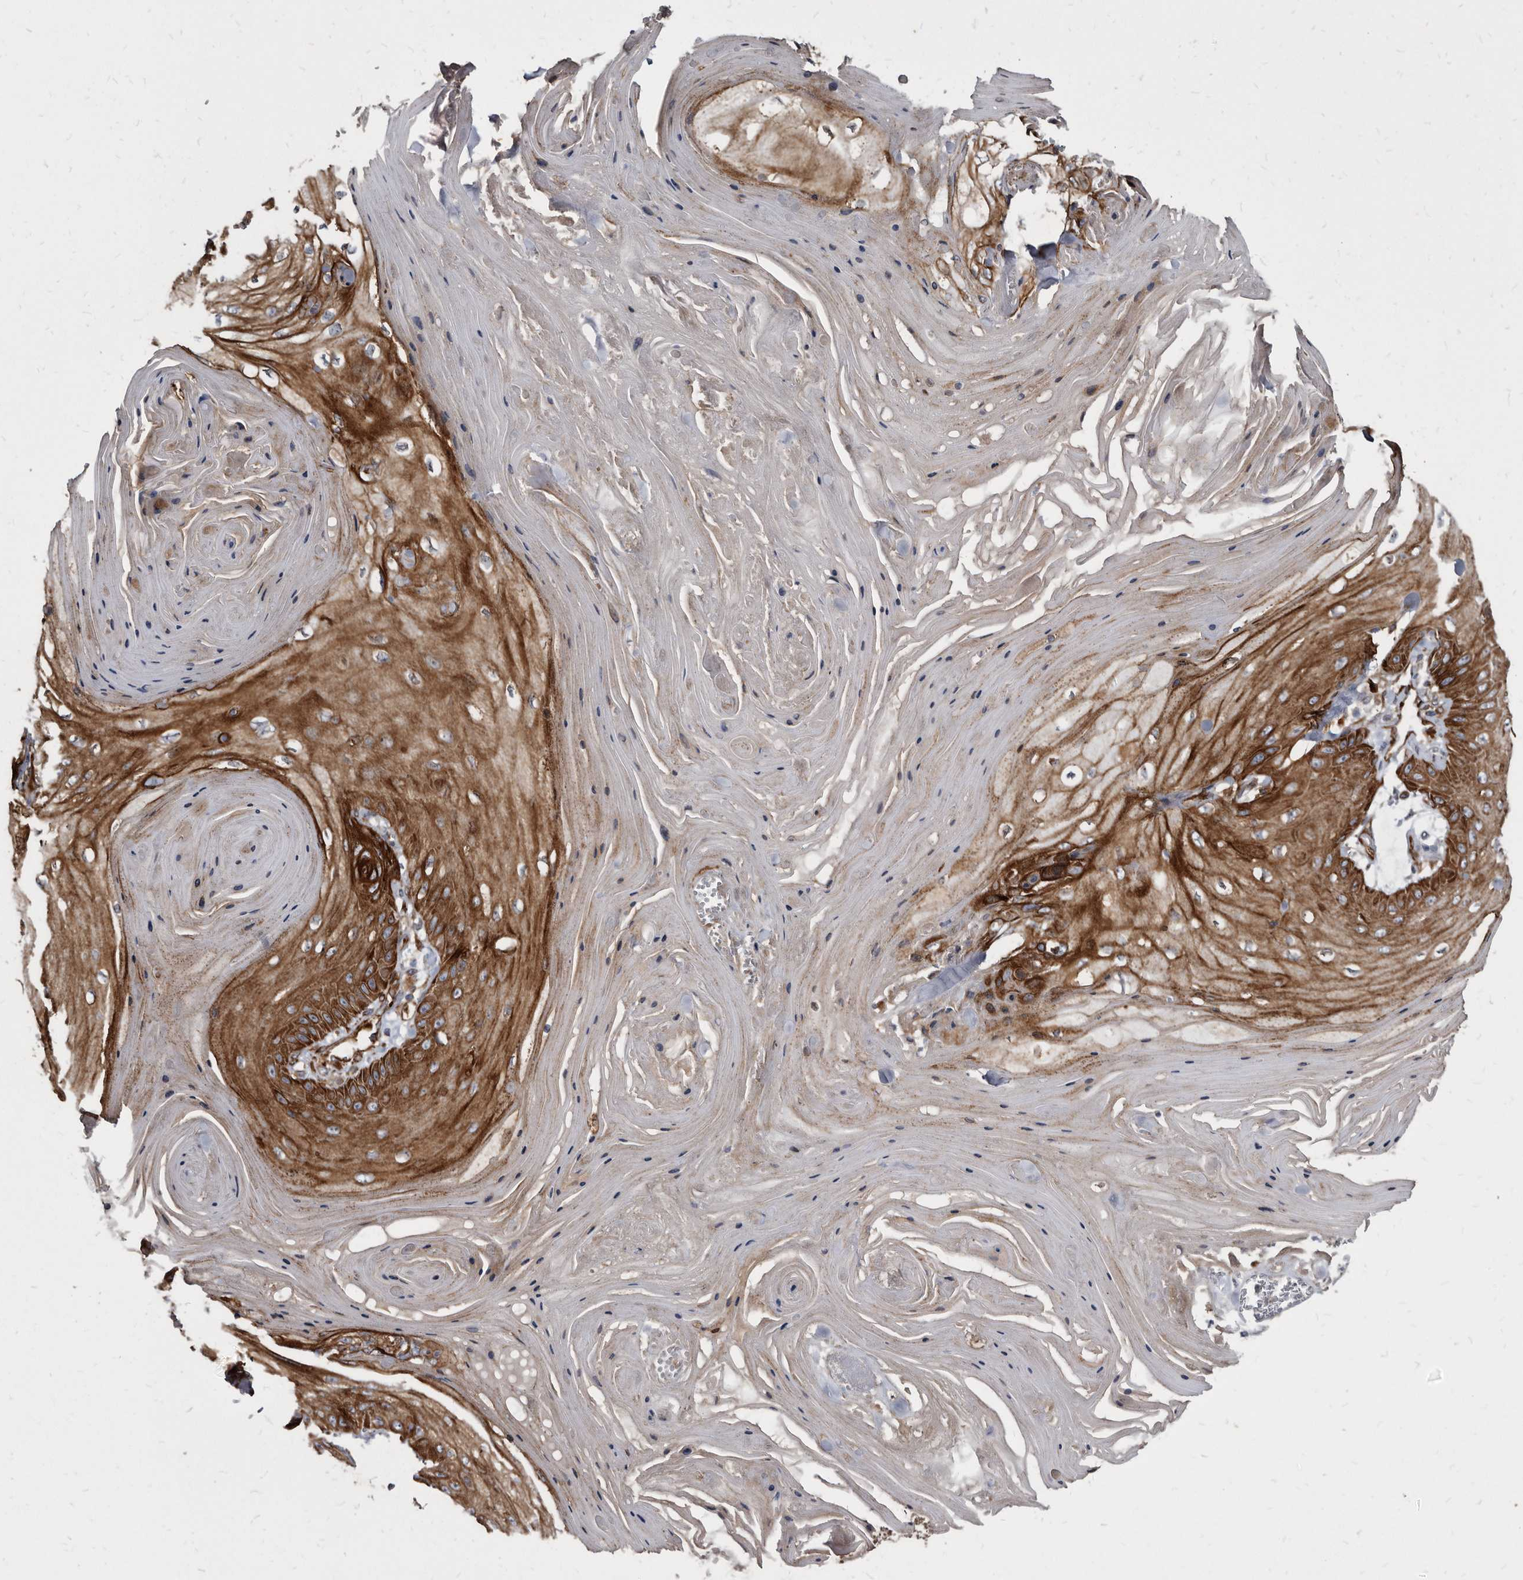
{"staining": {"intensity": "strong", "quantity": "25%-75%", "location": "cytoplasmic/membranous"}, "tissue": "skin cancer", "cell_type": "Tumor cells", "image_type": "cancer", "snomed": [{"axis": "morphology", "description": "Squamous cell carcinoma, NOS"}, {"axis": "topography", "description": "Skin"}], "caption": "IHC (DAB) staining of skin cancer (squamous cell carcinoma) shows strong cytoplasmic/membranous protein staining in about 25%-75% of tumor cells.", "gene": "KCTD20", "patient": {"sex": "male", "age": 74}}